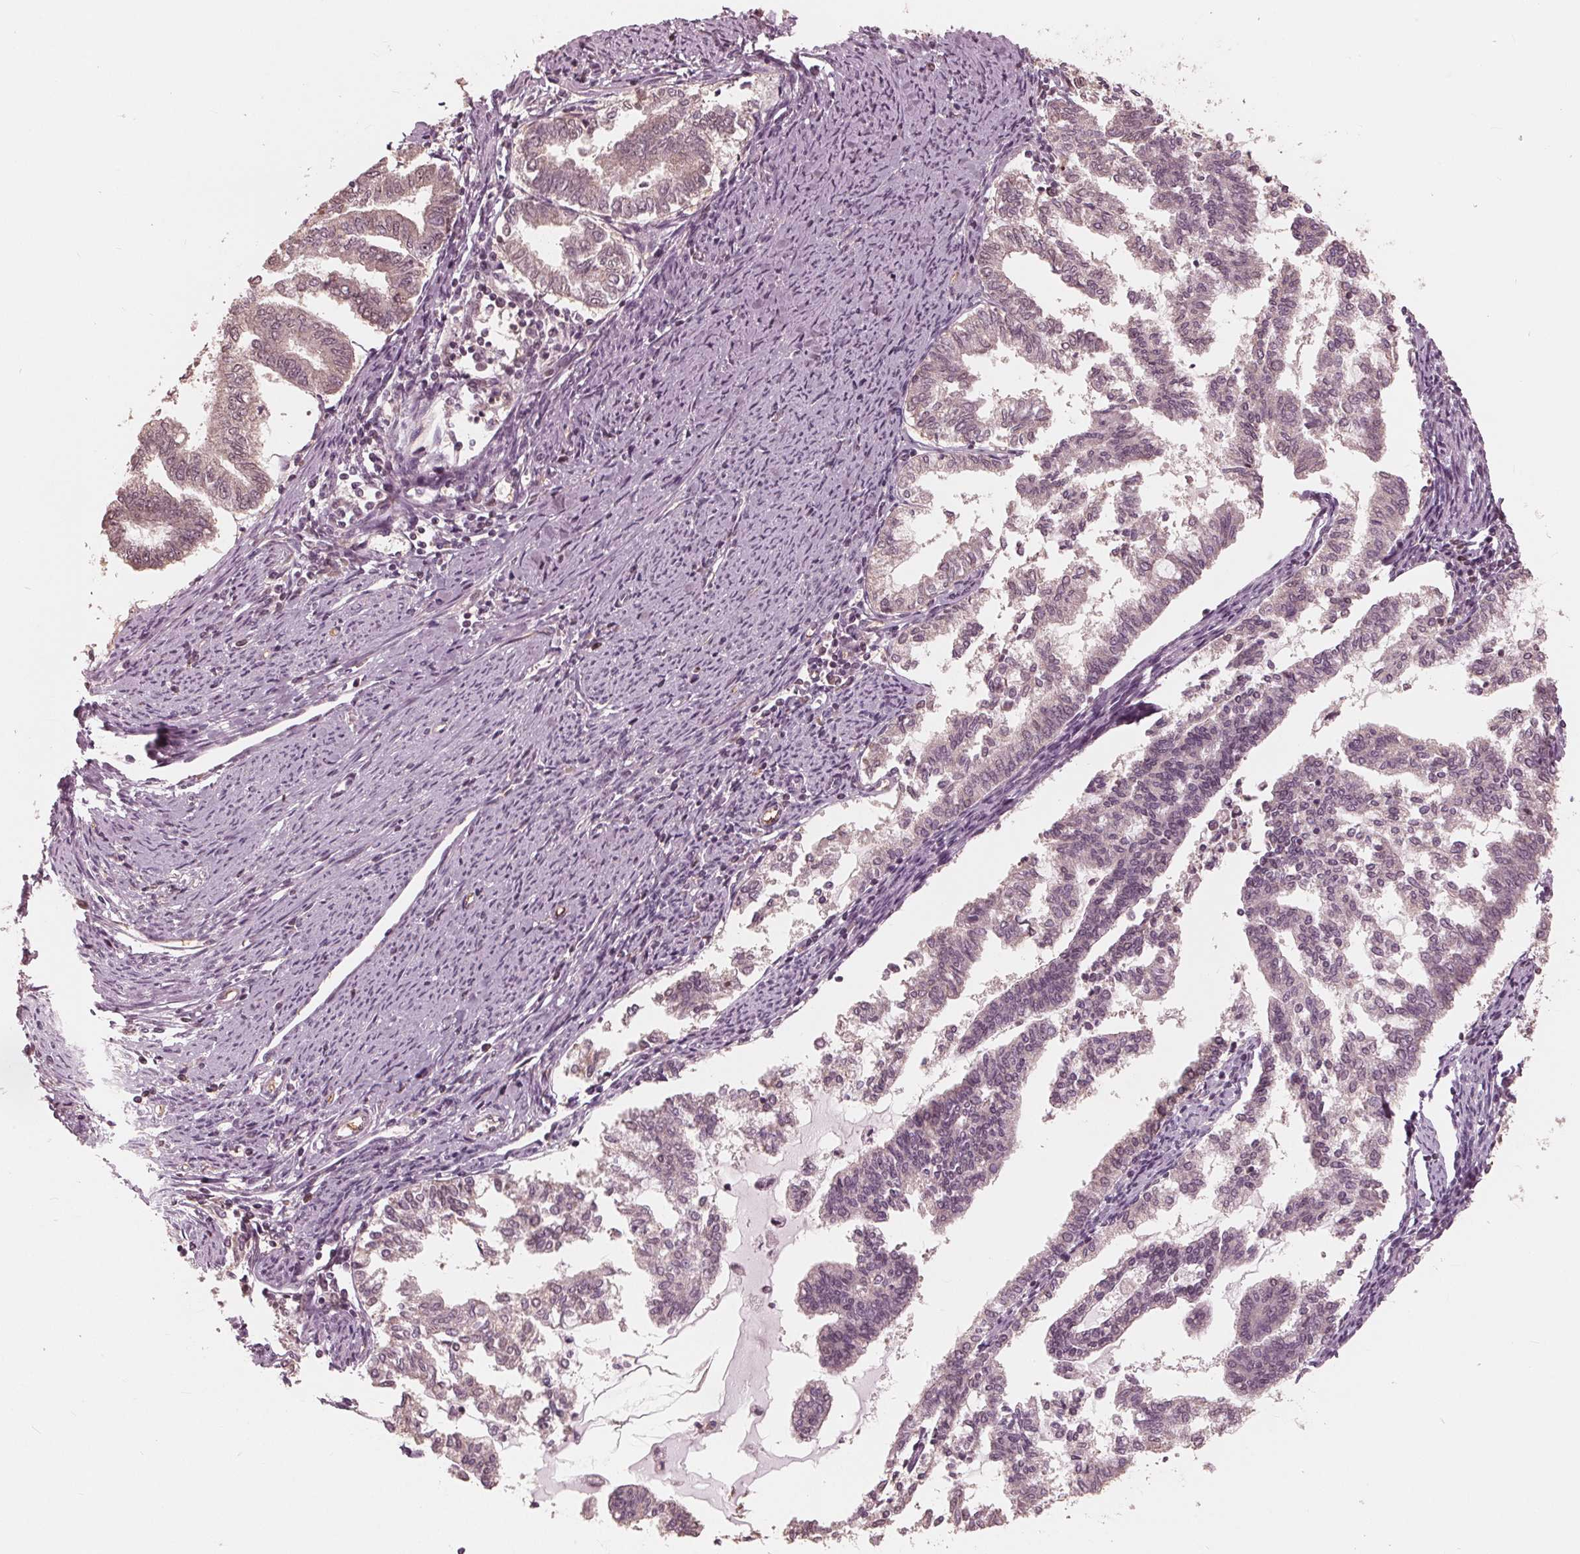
{"staining": {"intensity": "weak", "quantity": "25%-75%", "location": "nuclear"}, "tissue": "endometrial cancer", "cell_type": "Tumor cells", "image_type": "cancer", "snomed": [{"axis": "morphology", "description": "Adenocarcinoma, NOS"}, {"axis": "topography", "description": "Endometrium"}], "caption": "Weak nuclear protein expression is present in about 25%-75% of tumor cells in endometrial adenocarcinoma.", "gene": "HIRIP3", "patient": {"sex": "female", "age": 79}}